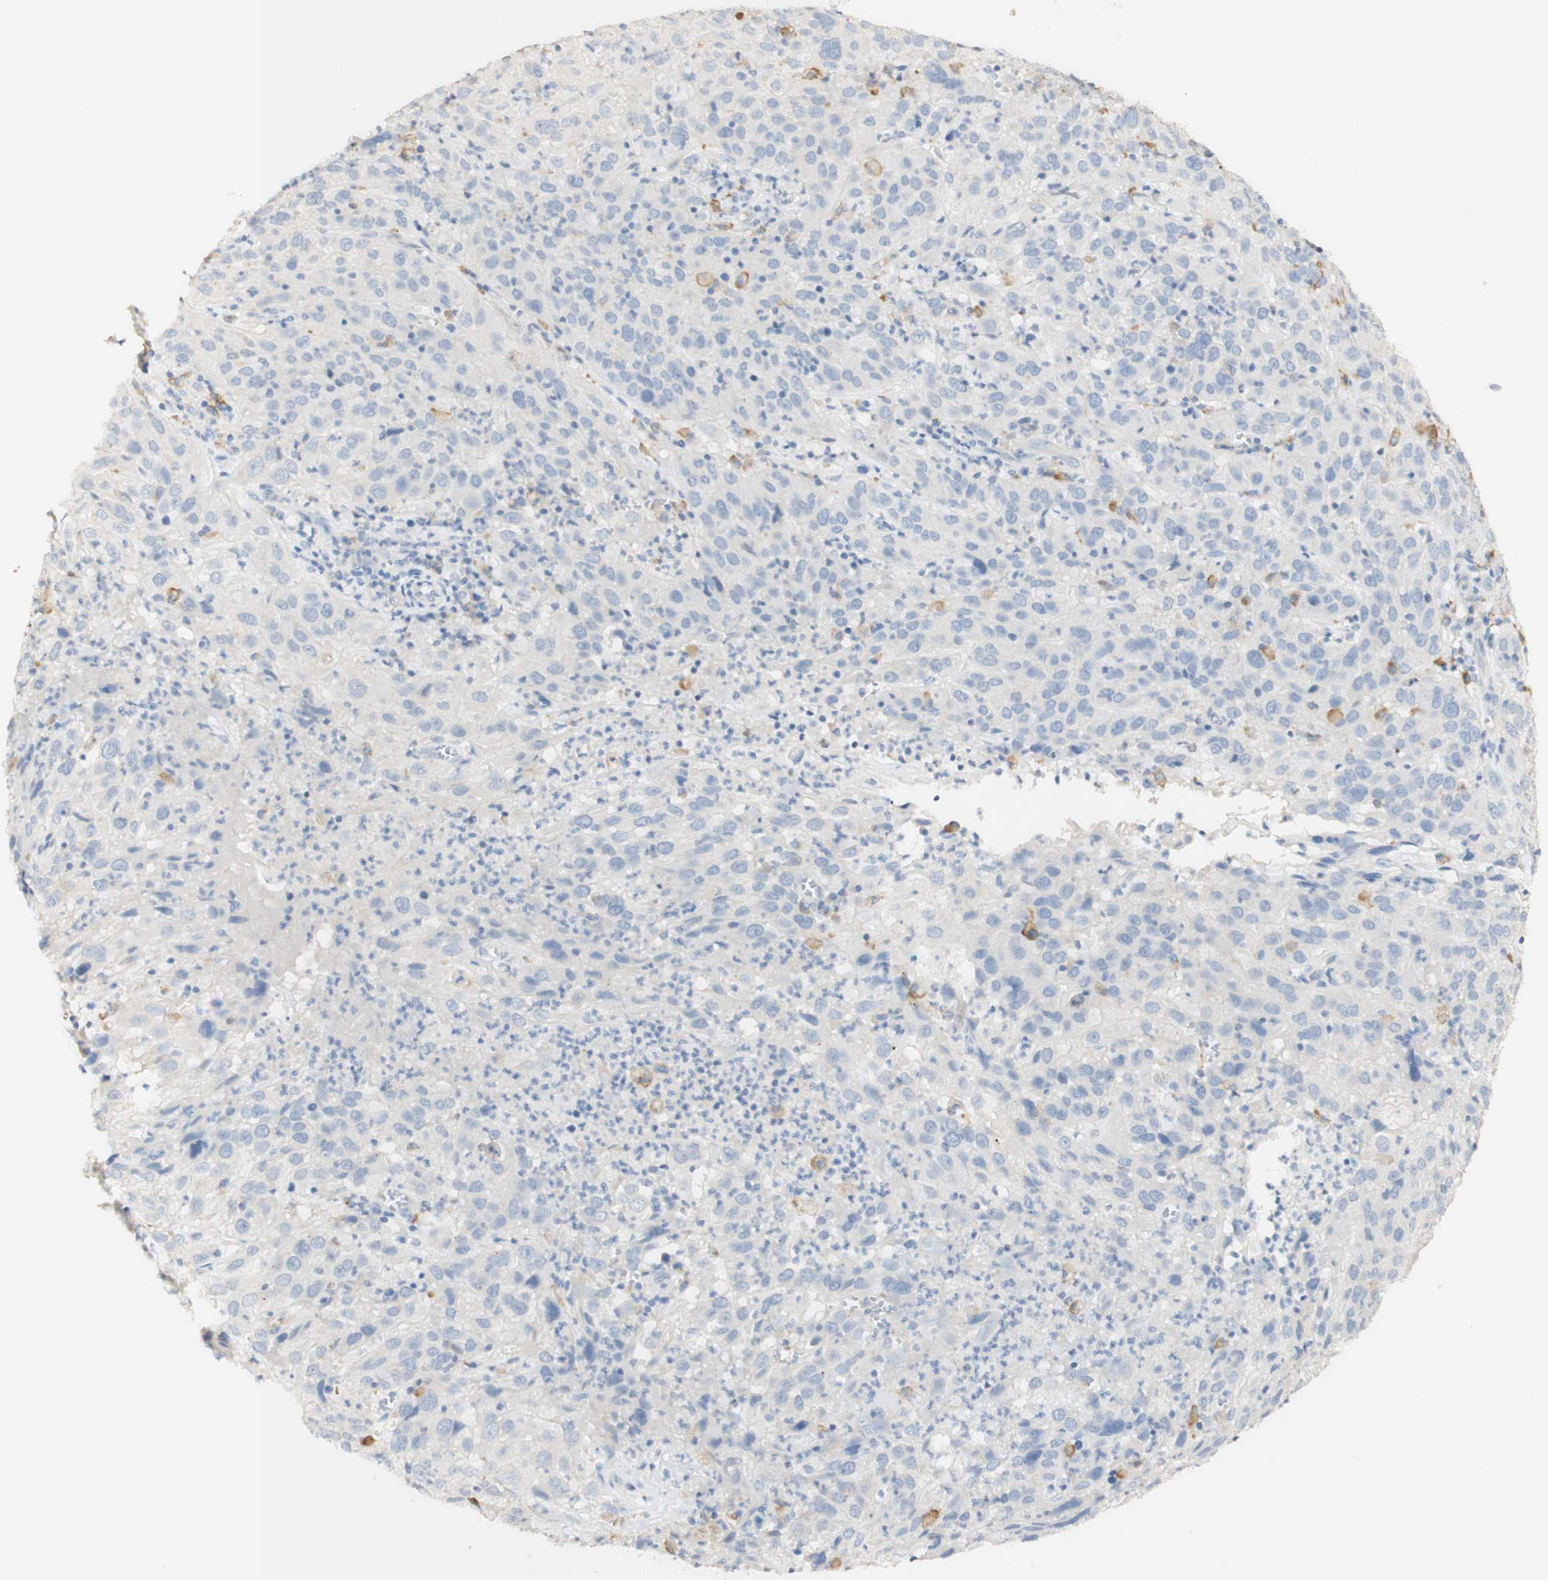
{"staining": {"intensity": "weak", "quantity": "<25%", "location": "cytoplasmic/membranous"}, "tissue": "cervical cancer", "cell_type": "Tumor cells", "image_type": "cancer", "snomed": [{"axis": "morphology", "description": "Squamous cell carcinoma, NOS"}, {"axis": "topography", "description": "Cervix"}], "caption": "This is an immunohistochemistry histopathology image of cervical cancer (squamous cell carcinoma). There is no staining in tumor cells.", "gene": "FCGRT", "patient": {"sex": "female", "age": 32}}